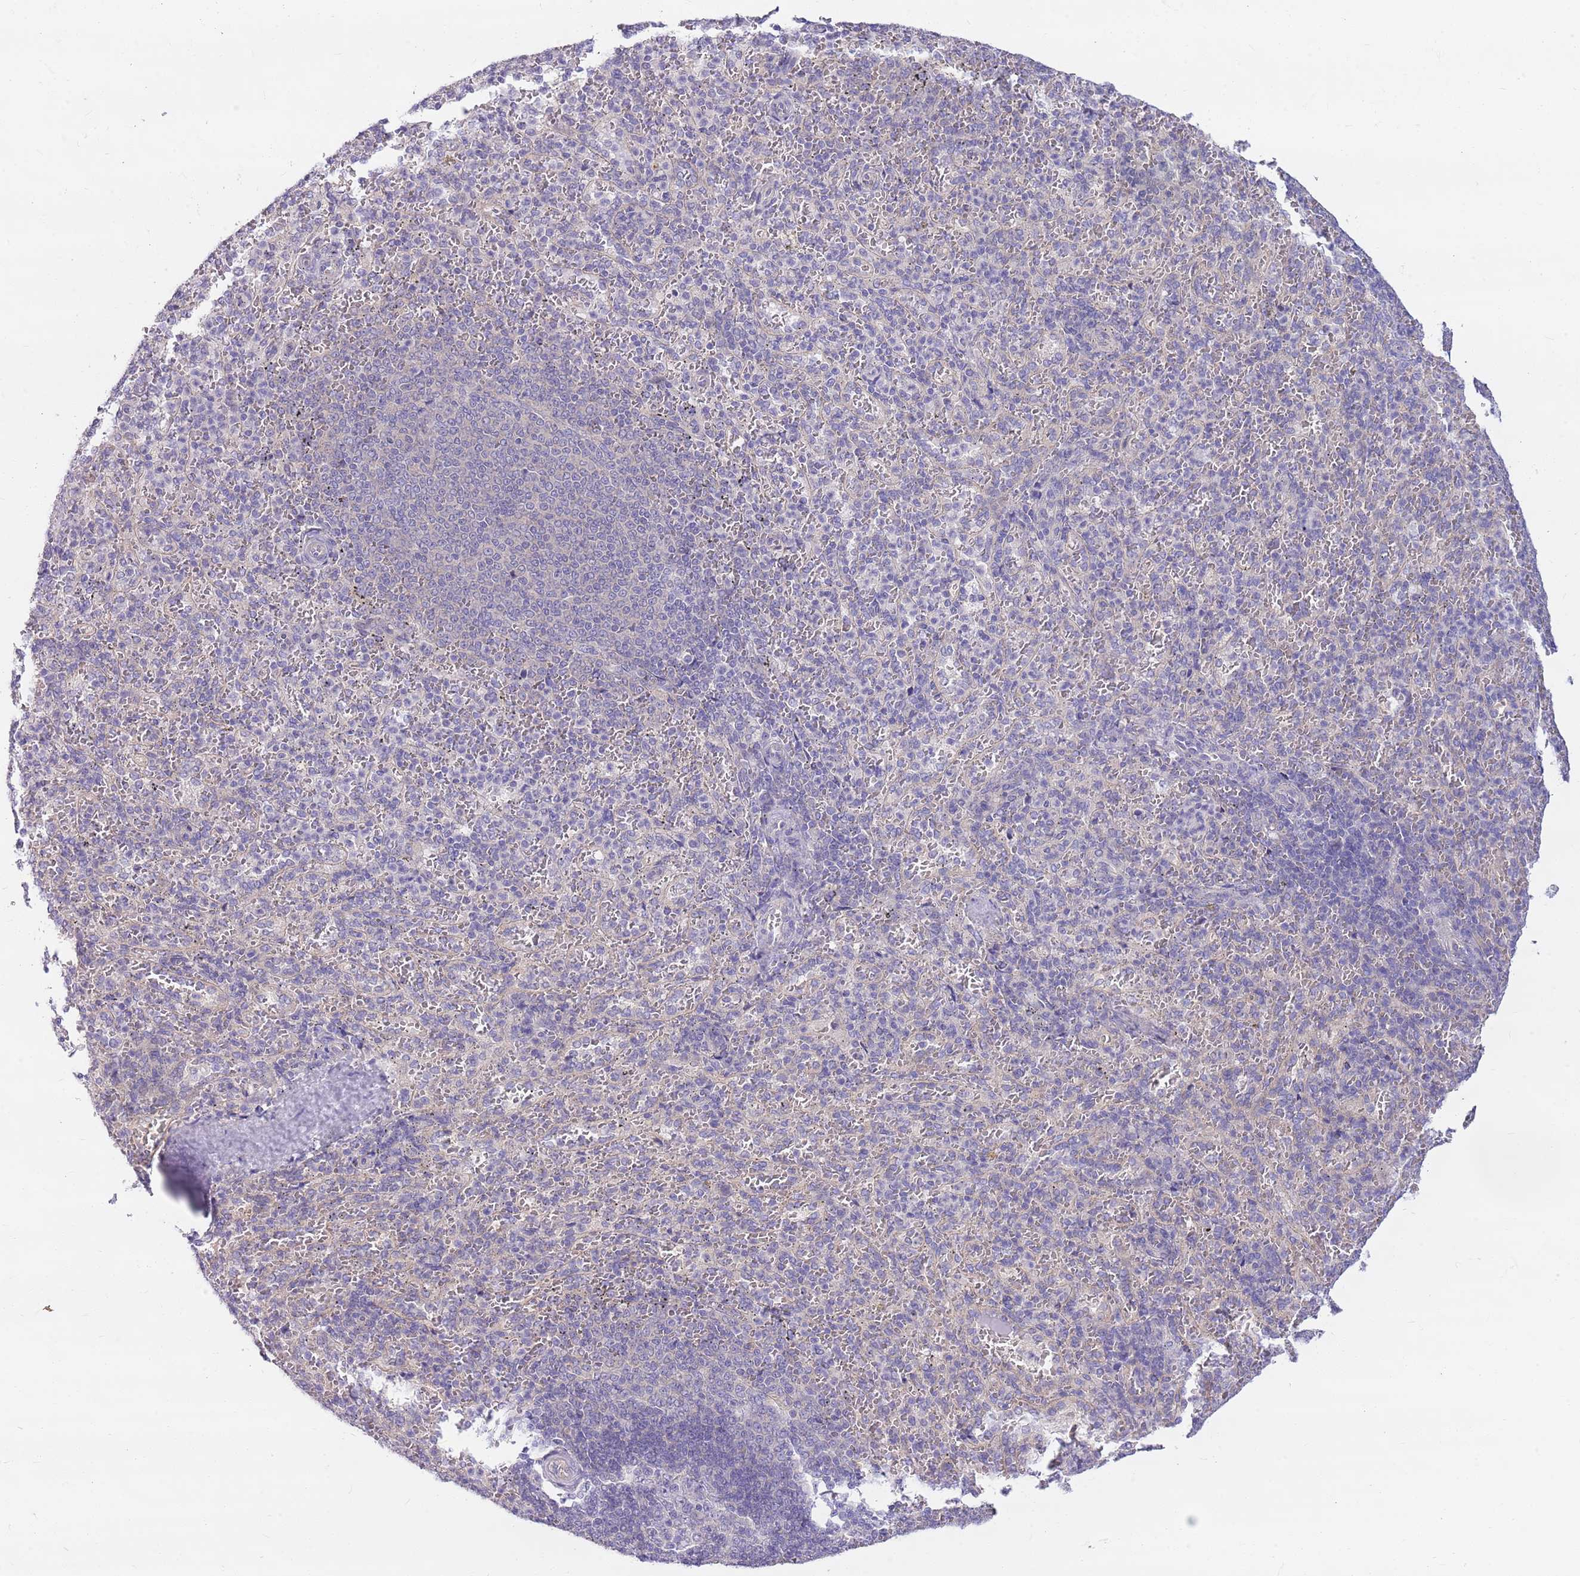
{"staining": {"intensity": "negative", "quantity": "none", "location": "none"}, "tissue": "spleen", "cell_type": "Cells in red pulp", "image_type": "normal", "snomed": [{"axis": "morphology", "description": "Normal tissue, NOS"}, {"axis": "topography", "description": "Spleen"}], "caption": "IHC histopathology image of unremarkable spleen: spleen stained with DAB demonstrates no significant protein positivity in cells in red pulp.", "gene": "PARP8", "patient": {"sex": "female", "age": 21}}